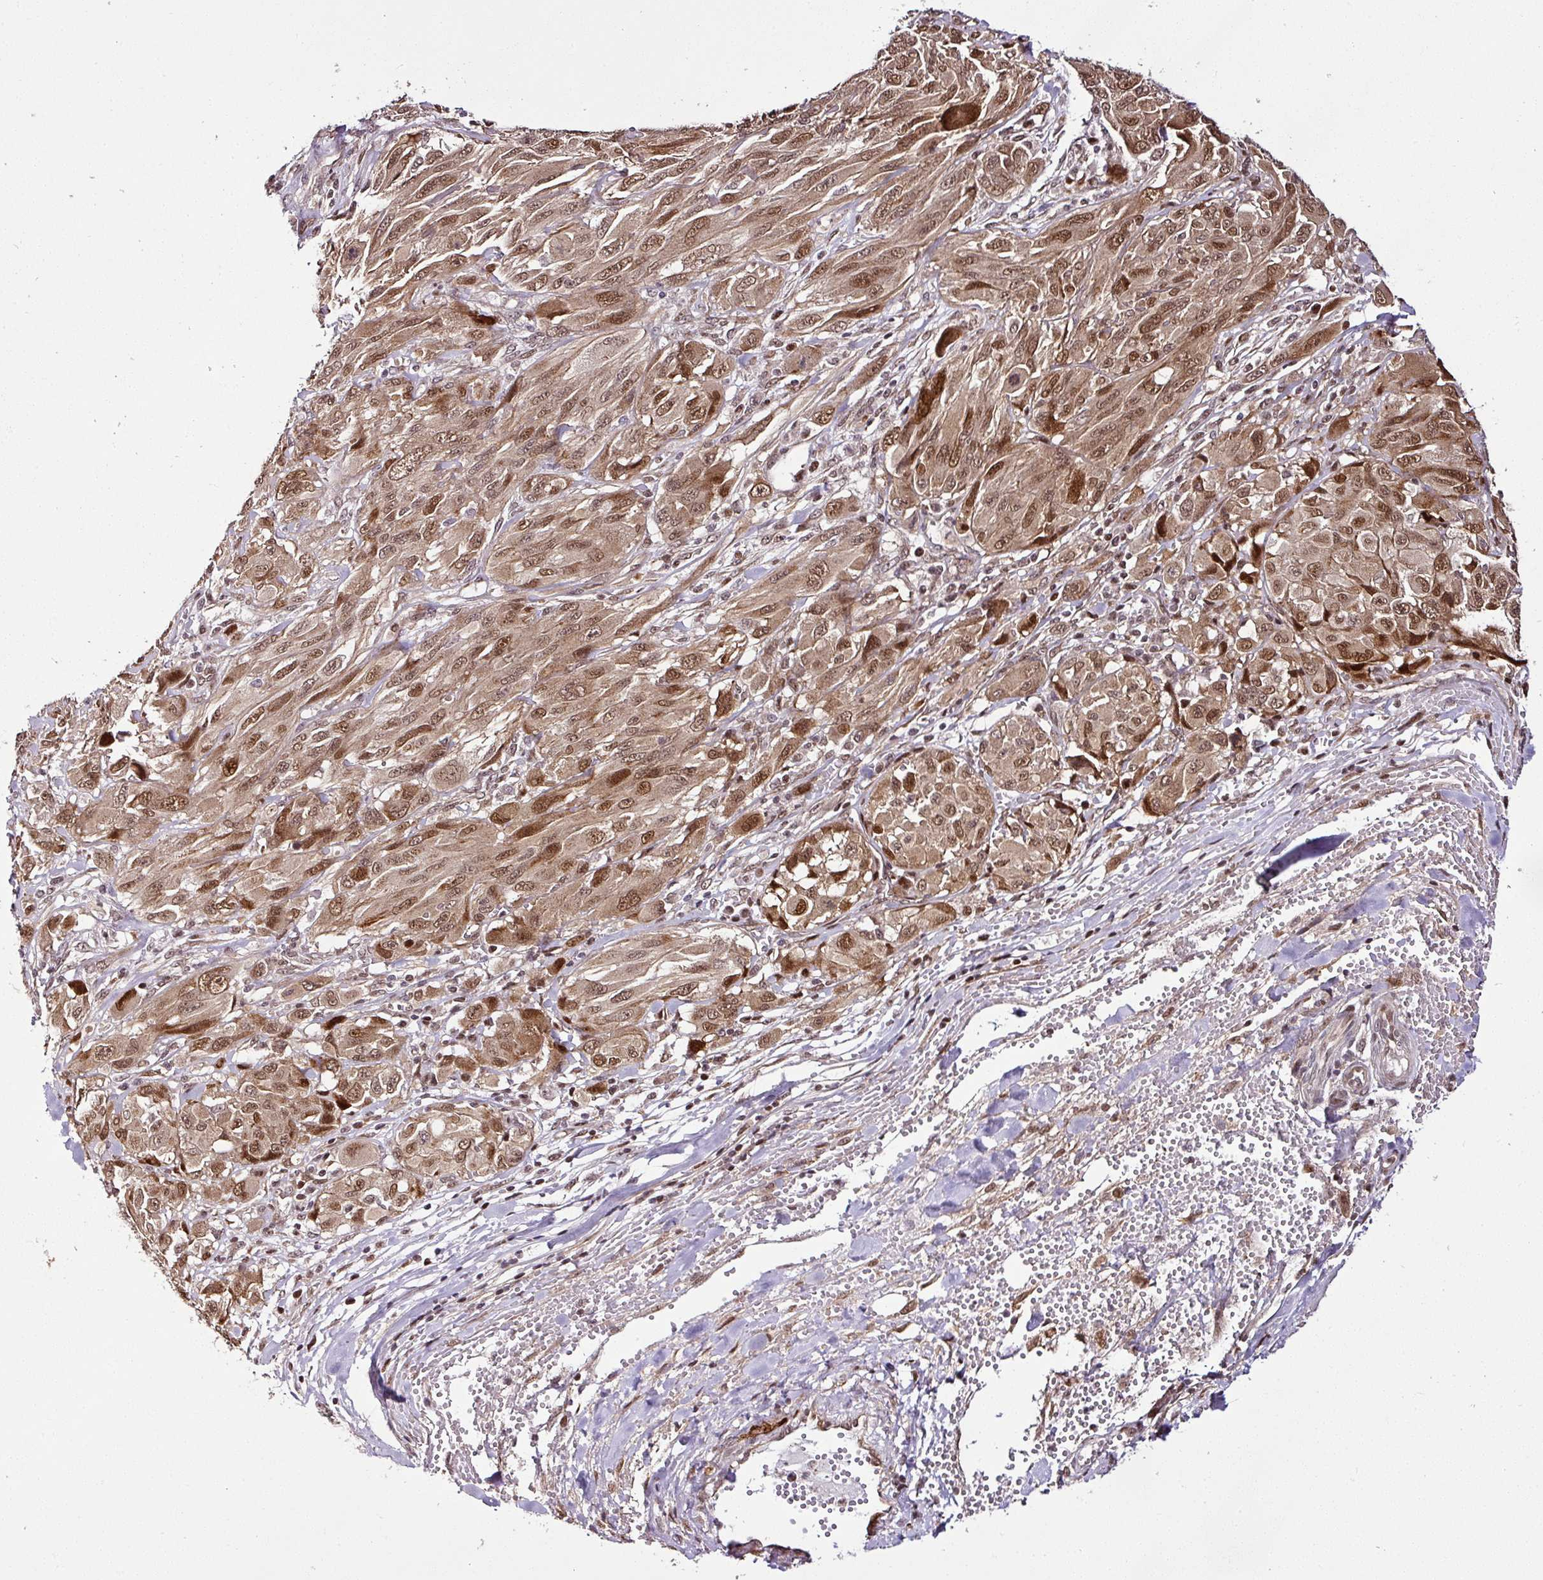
{"staining": {"intensity": "moderate", "quantity": ">75%", "location": "nuclear"}, "tissue": "melanoma", "cell_type": "Tumor cells", "image_type": "cancer", "snomed": [{"axis": "morphology", "description": "Malignant melanoma, NOS"}, {"axis": "topography", "description": "Skin"}], "caption": "This micrograph exhibits immunohistochemistry staining of malignant melanoma, with medium moderate nuclear expression in approximately >75% of tumor cells.", "gene": "COPRS", "patient": {"sex": "female", "age": 91}}